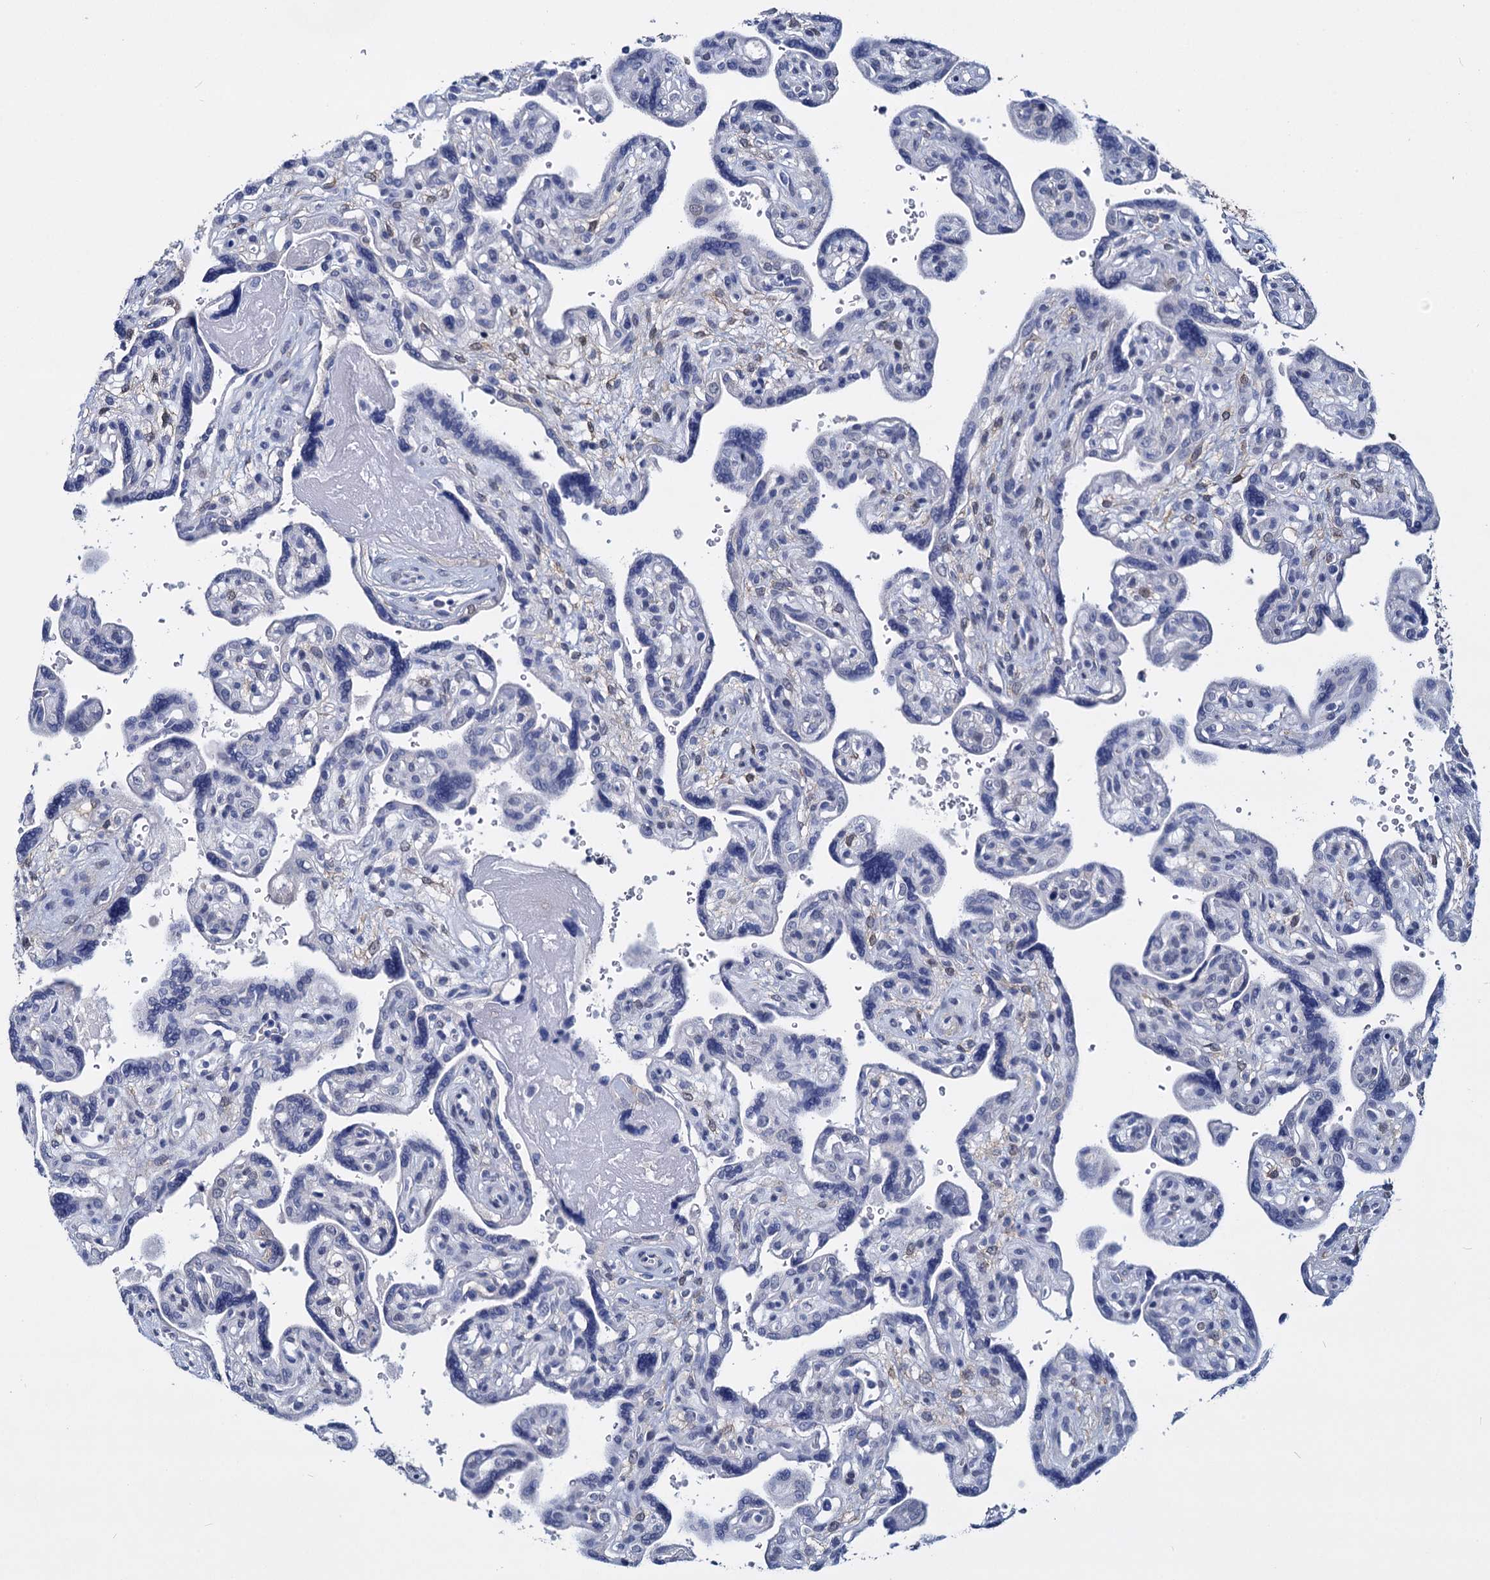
{"staining": {"intensity": "negative", "quantity": "none", "location": "none"}, "tissue": "placenta", "cell_type": "Trophoblastic cells", "image_type": "normal", "snomed": [{"axis": "morphology", "description": "Normal tissue, NOS"}, {"axis": "topography", "description": "Placenta"}], "caption": "IHC histopathology image of benign placenta: human placenta stained with DAB shows no significant protein expression in trophoblastic cells.", "gene": "GSTM3", "patient": {"sex": "female", "age": 39}}